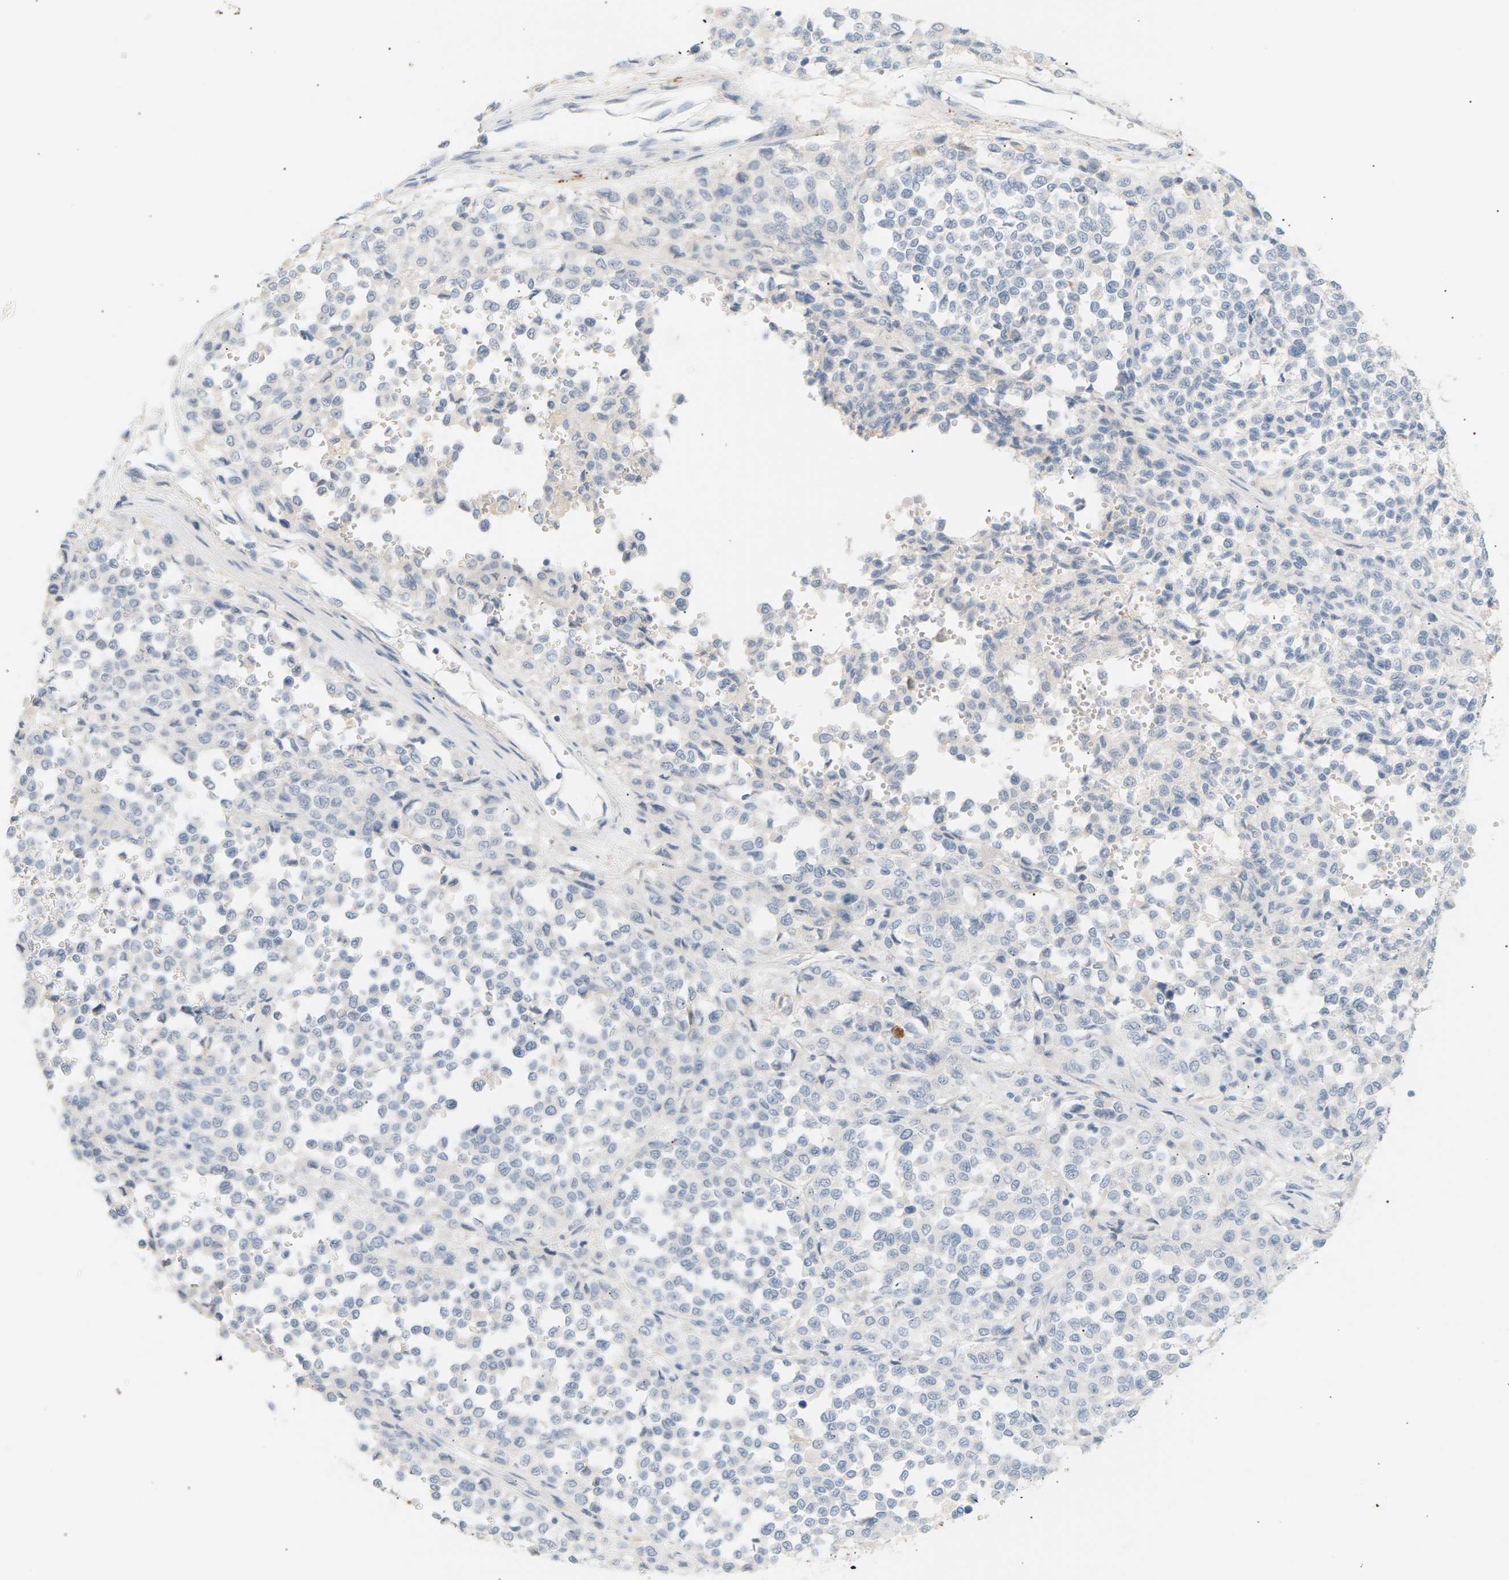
{"staining": {"intensity": "negative", "quantity": "none", "location": "none"}, "tissue": "melanoma", "cell_type": "Tumor cells", "image_type": "cancer", "snomed": [{"axis": "morphology", "description": "Malignant melanoma, Metastatic site"}, {"axis": "topography", "description": "Pancreas"}], "caption": "Tumor cells are negative for brown protein staining in melanoma. (DAB immunohistochemistry (IHC) visualized using brightfield microscopy, high magnification).", "gene": "CLU", "patient": {"sex": "female", "age": 30}}